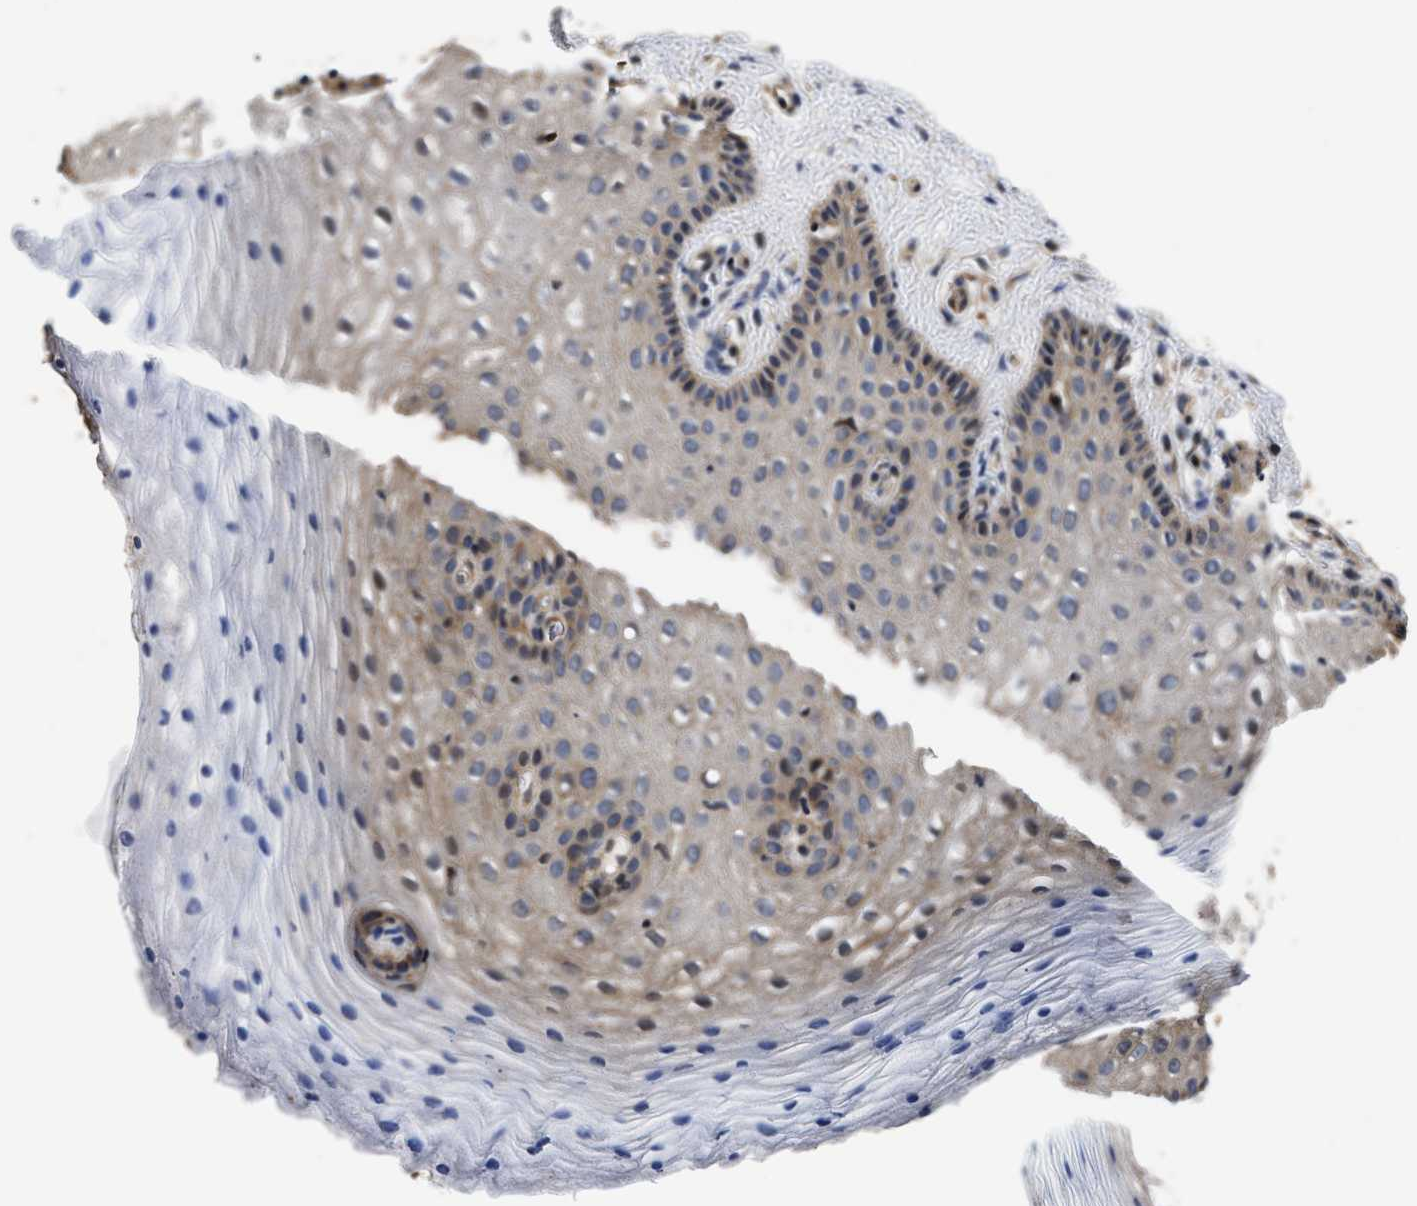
{"staining": {"intensity": "weak", "quantity": "25%-75%", "location": "cytoplasmic/membranous"}, "tissue": "vagina", "cell_type": "Squamous epithelial cells", "image_type": "normal", "snomed": [{"axis": "morphology", "description": "Normal tissue, NOS"}, {"axis": "topography", "description": "Vagina"}], "caption": "Immunohistochemistry (IHC) of unremarkable human vagina displays low levels of weak cytoplasmic/membranous staining in about 25%-75% of squamous epithelial cells. Immunohistochemistry stains the protein of interest in brown and the nuclei are stained blue.", "gene": "ABCG8", "patient": {"sex": "female", "age": 32}}